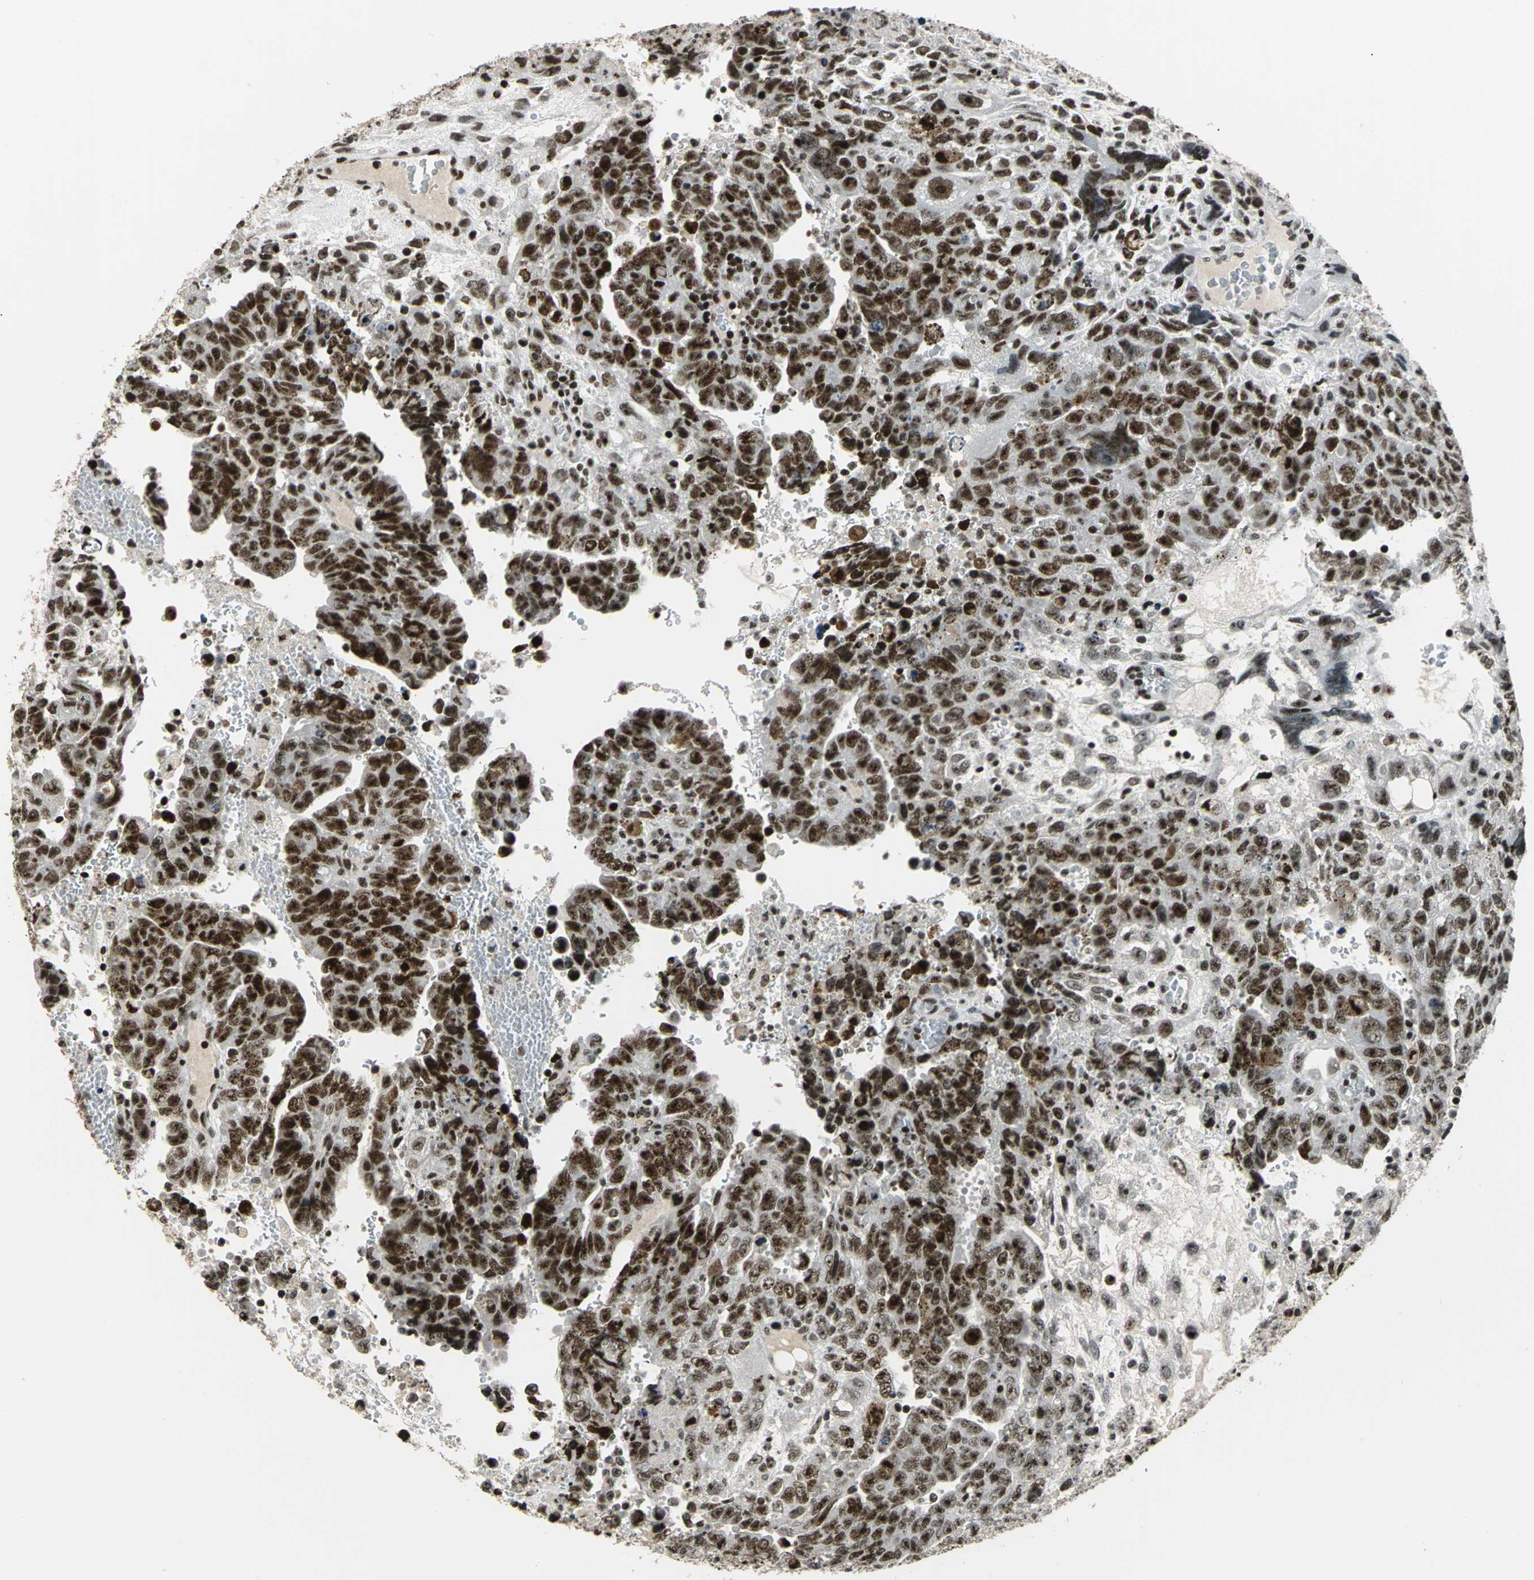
{"staining": {"intensity": "strong", "quantity": ">75%", "location": "nuclear"}, "tissue": "testis cancer", "cell_type": "Tumor cells", "image_type": "cancer", "snomed": [{"axis": "morphology", "description": "Carcinoma, Embryonal, NOS"}, {"axis": "topography", "description": "Testis"}], "caption": "Human testis cancer (embryonal carcinoma) stained with a brown dye exhibits strong nuclear positive positivity in approximately >75% of tumor cells.", "gene": "UBTF", "patient": {"sex": "male", "age": 28}}